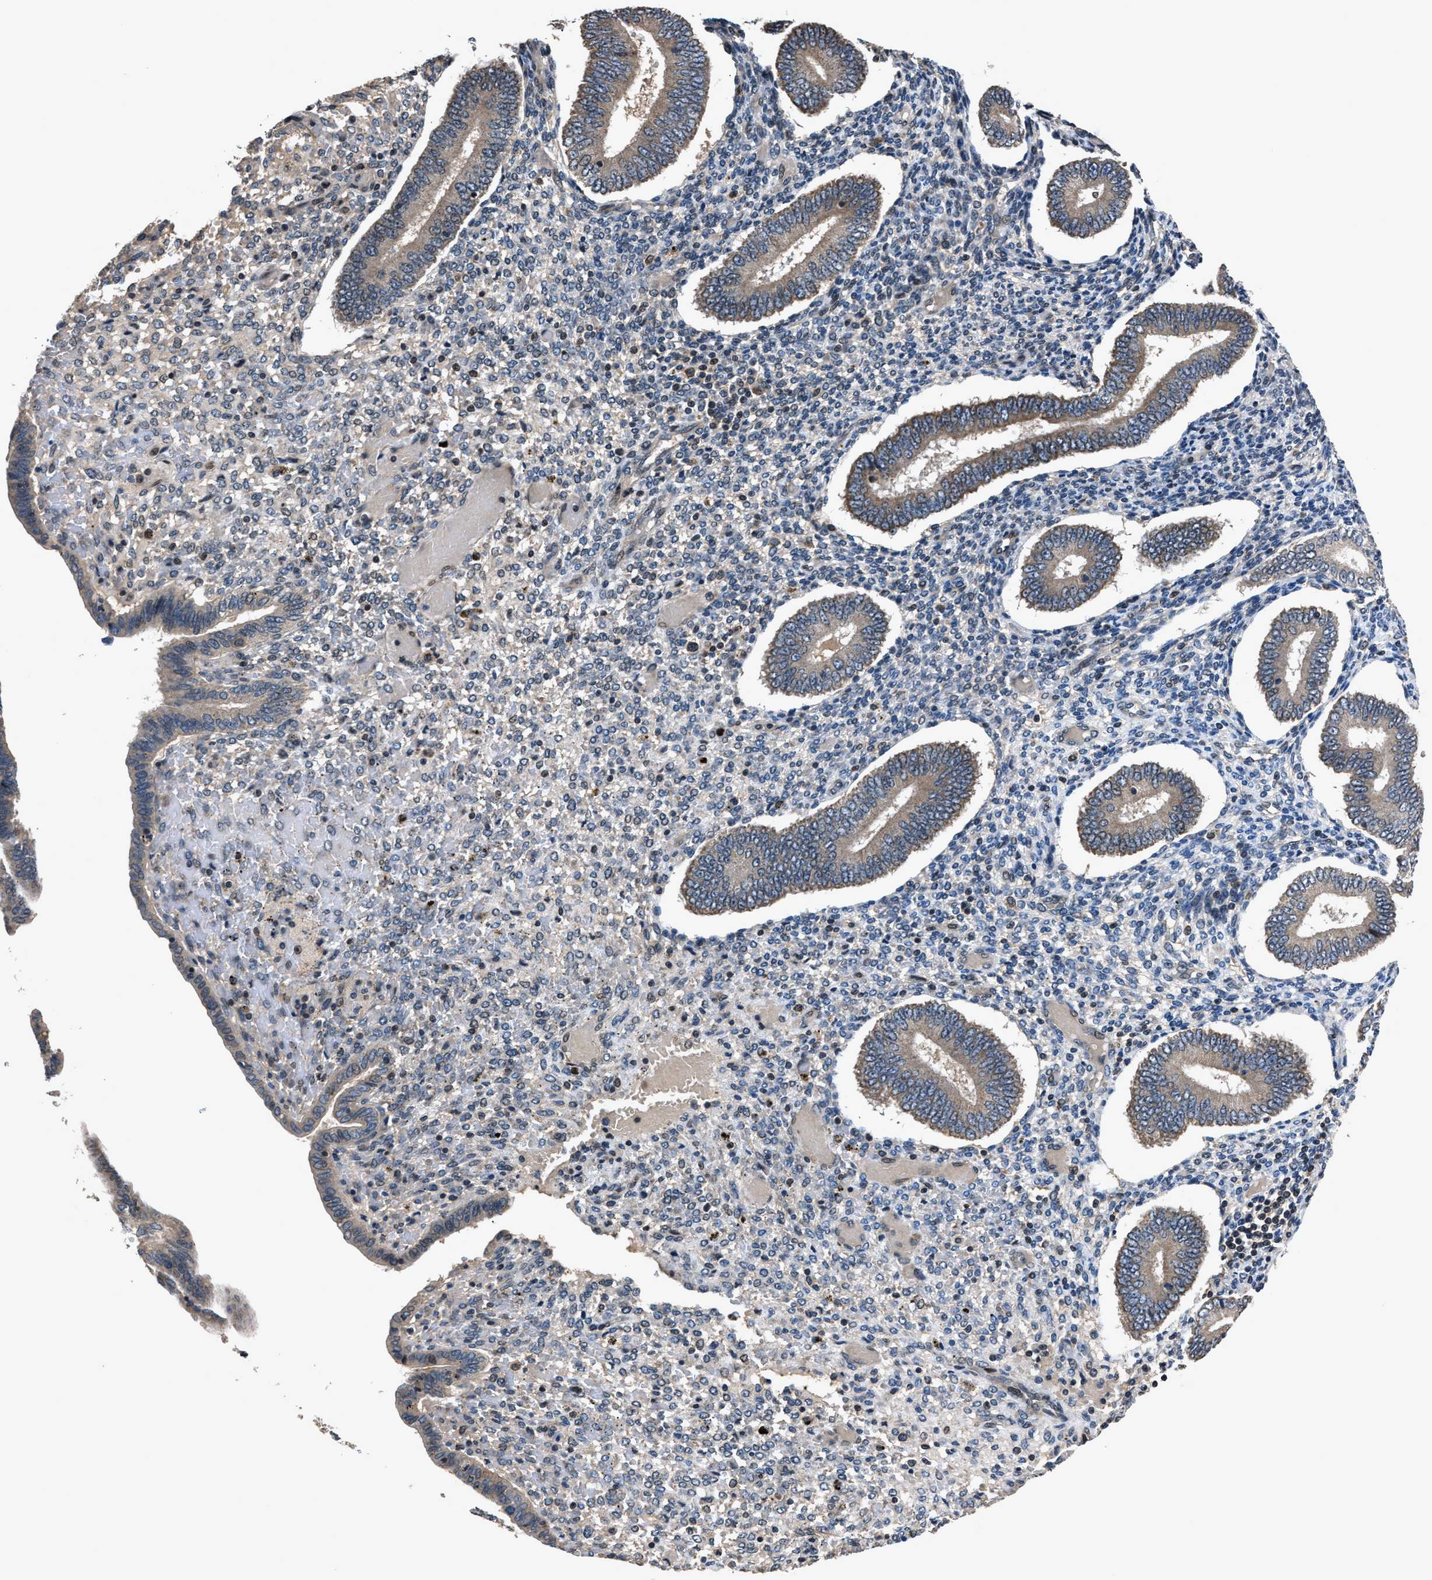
{"staining": {"intensity": "negative", "quantity": "none", "location": "none"}, "tissue": "endometrium", "cell_type": "Cells in endometrial stroma", "image_type": "normal", "snomed": [{"axis": "morphology", "description": "Normal tissue, NOS"}, {"axis": "topography", "description": "Endometrium"}], "caption": "Endometrium stained for a protein using immunohistochemistry reveals no expression cells in endometrial stroma.", "gene": "TNRC18", "patient": {"sex": "female", "age": 42}}